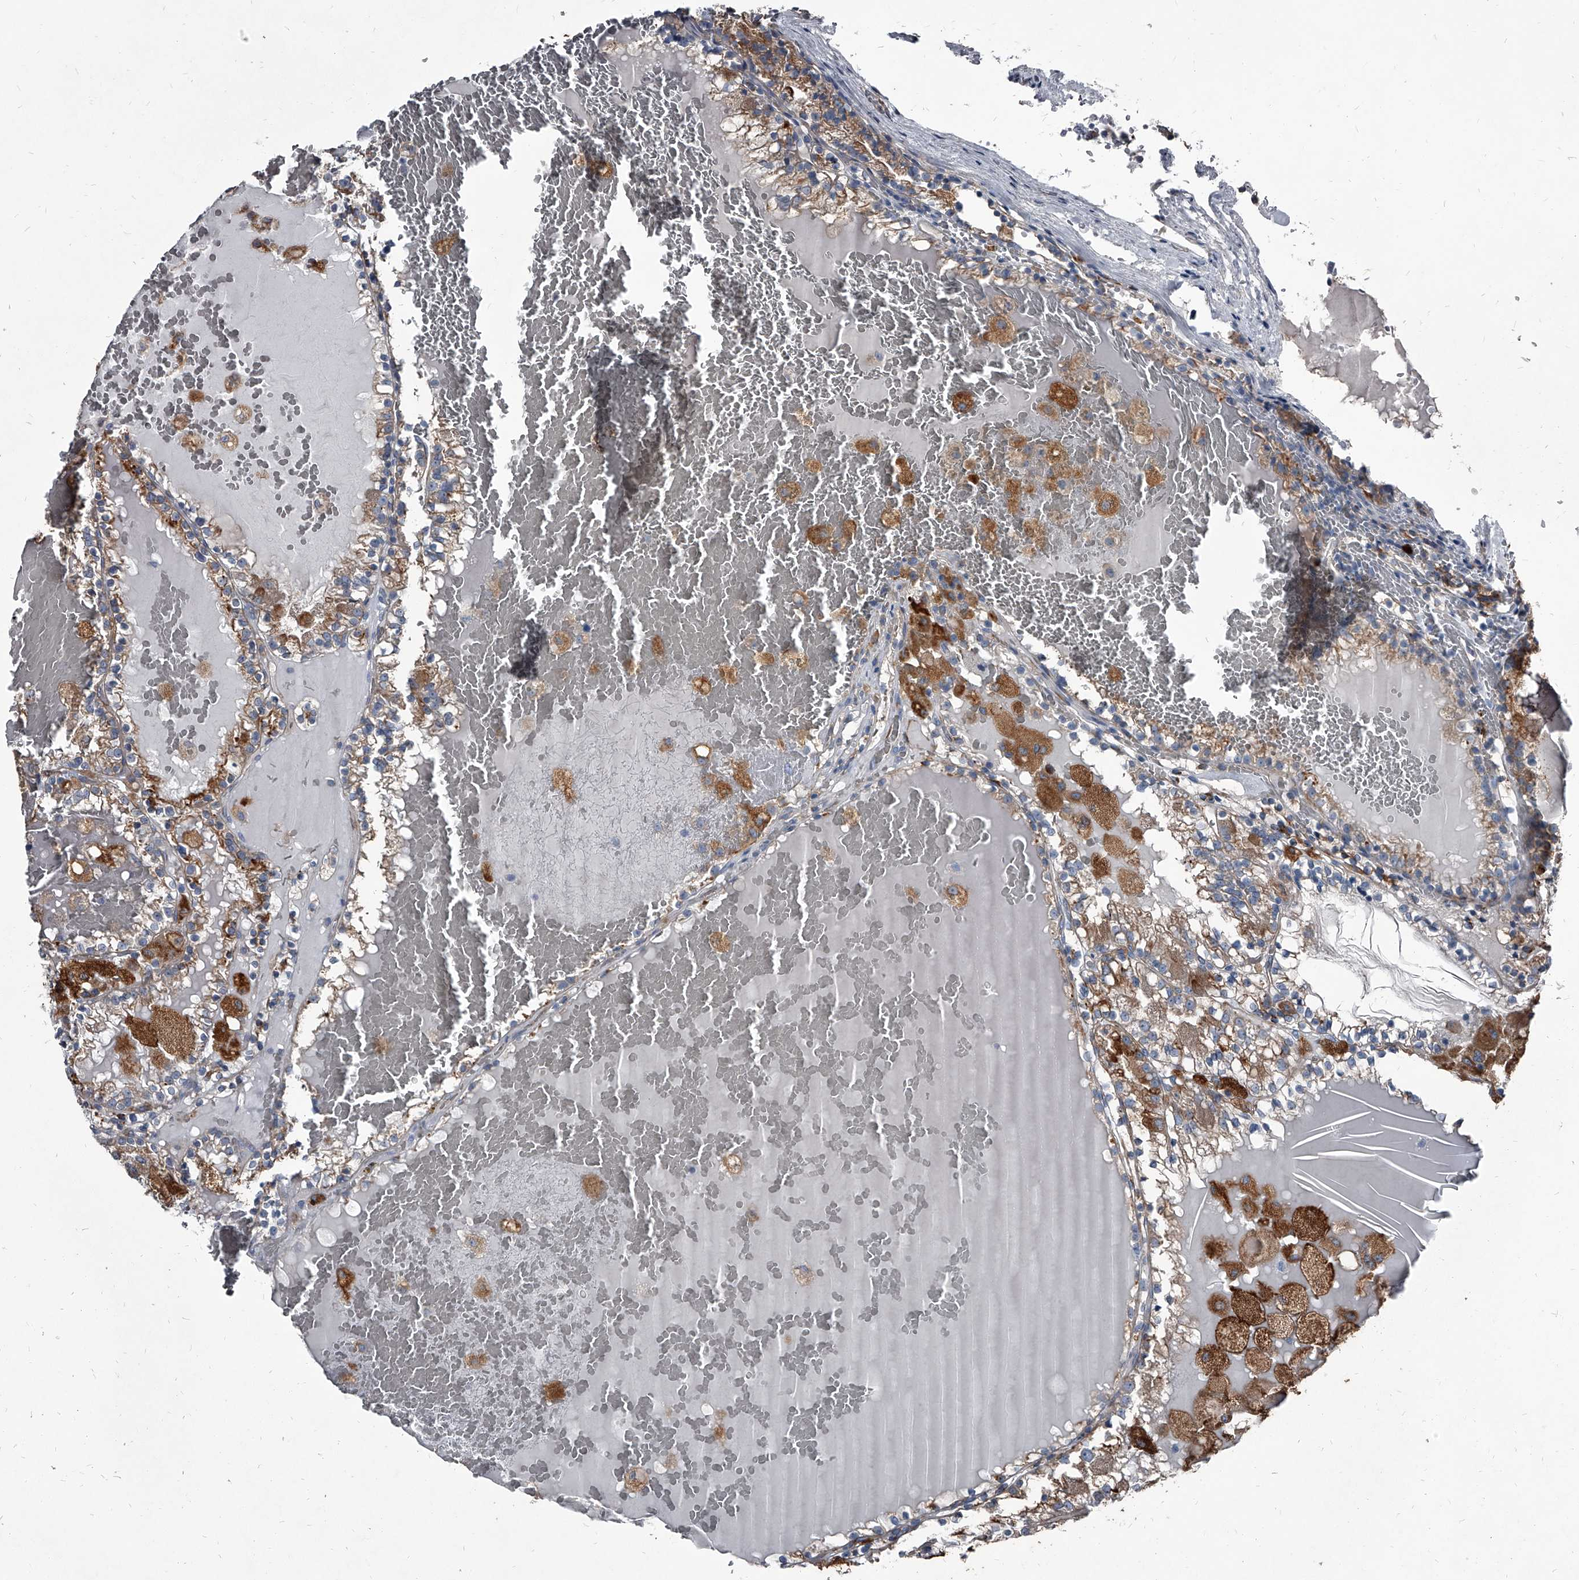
{"staining": {"intensity": "moderate", "quantity": "25%-75%", "location": "cytoplasmic/membranous"}, "tissue": "renal cancer", "cell_type": "Tumor cells", "image_type": "cancer", "snomed": [{"axis": "morphology", "description": "Adenocarcinoma, NOS"}, {"axis": "topography", "description": "Kidney"}], "caption": "Immunohistochemical staining of human renal cancer (adenocarcinoma) demonstrates moderate cytoplasmic/membranous protein positivity in about 25%-75% of tumor cells.", "gene": "PGLYRP3", "patient": {"sex": "female", "age": 56}}